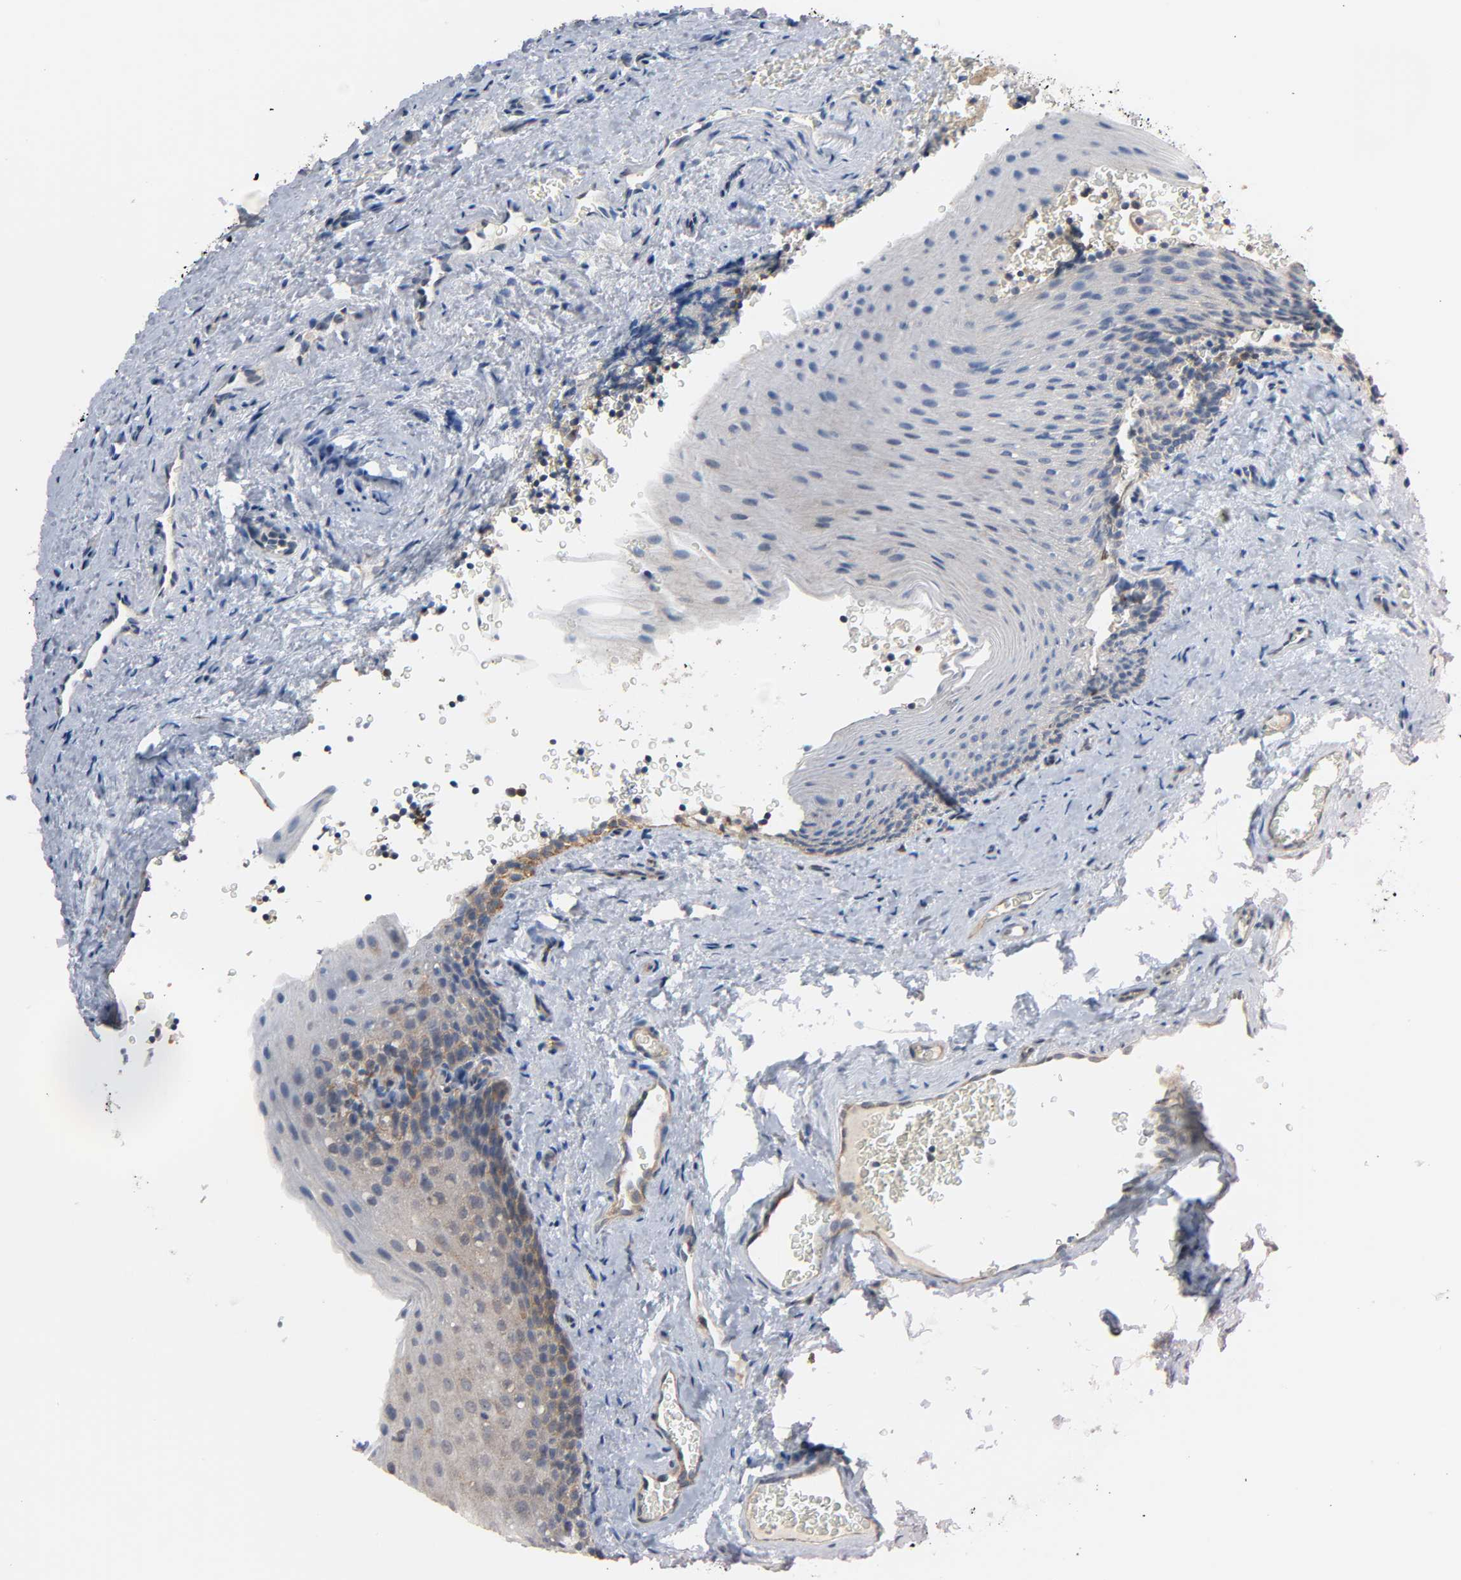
{"staining": {"intensity": "weak", "quantity": "25%-75%", "location": "cytoplasmic/membranous,nuclear"}, "tissue": "oral mucosa", "cell_type": "Squamous epithelial cells", "image_type": "normal", "snomed": [{"axis": "morphology", "description": "Normal tissue, NOS"}, {"axis": "topography", "description": "Oral tissue"}], "caption": "Protein staining reveals weak cytoplasmic/membranous,nuclear staining in about 25%-75% of squamous epithelial cells in benign oral mucosa. (brown staining indicates protein expression, while blue staining denotes nuclei).", "gene": "HDAC6", "patient": {"sex": "male", "age": 20}}